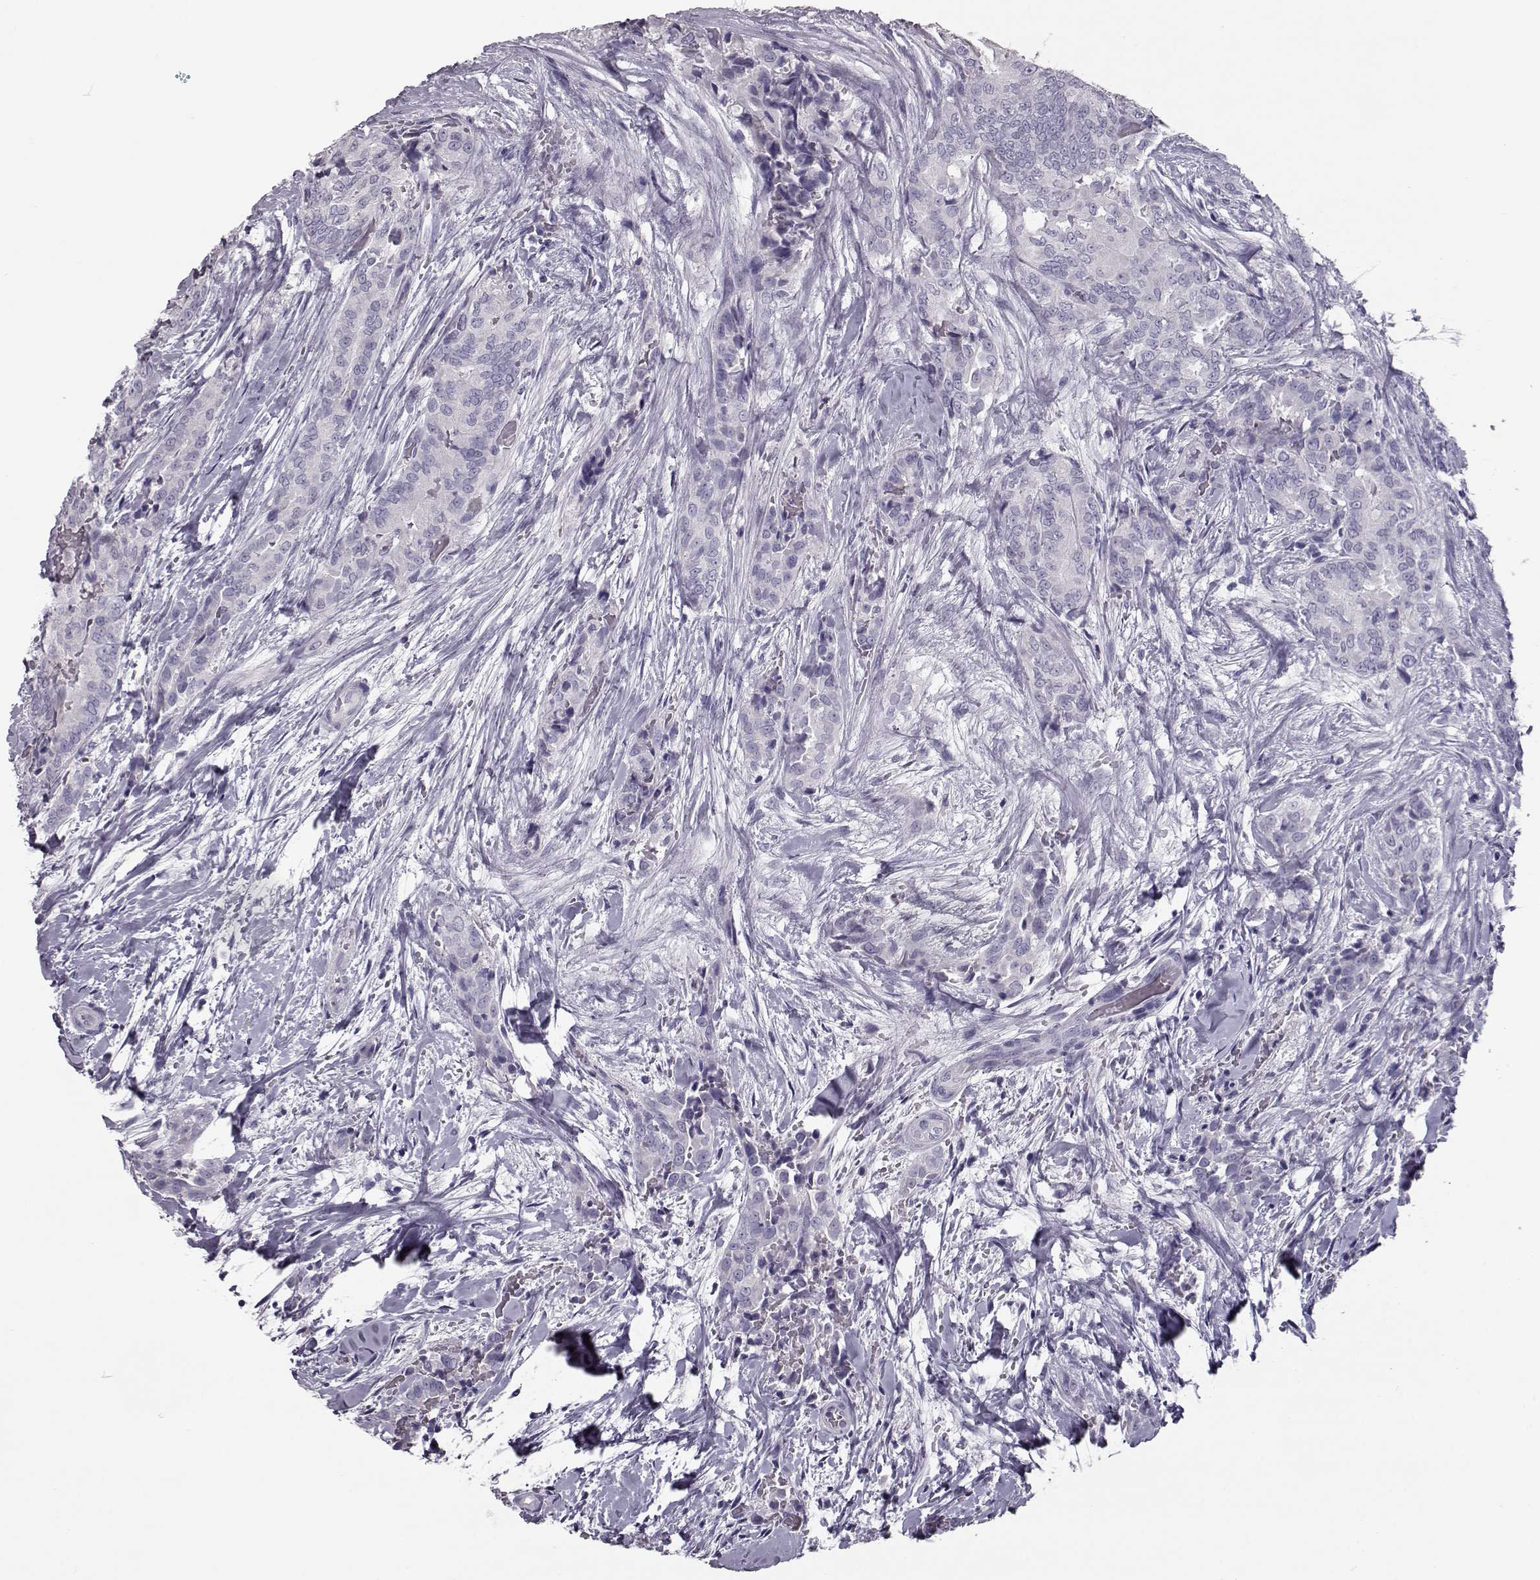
{"staining": {"intensity": "negative", "quantity": "none", "location": "none"}, "tissue": "thyroid cancer", "cell_type": "Tumor cells", "image_type": "cancer", "snomed": [{"axis": "morphology", "description": "Papillary adenocarcinoma, NOS"}, {"axis": "topography", "description": "Thyroid gland"}], "caption": "Immunohistochemical staining of human thyroid papillary adenocarcinoma demonstrates no significant staining in tumor cells.", "gene": "CCL19", "patient": {"sex": "male", "age": 61}}